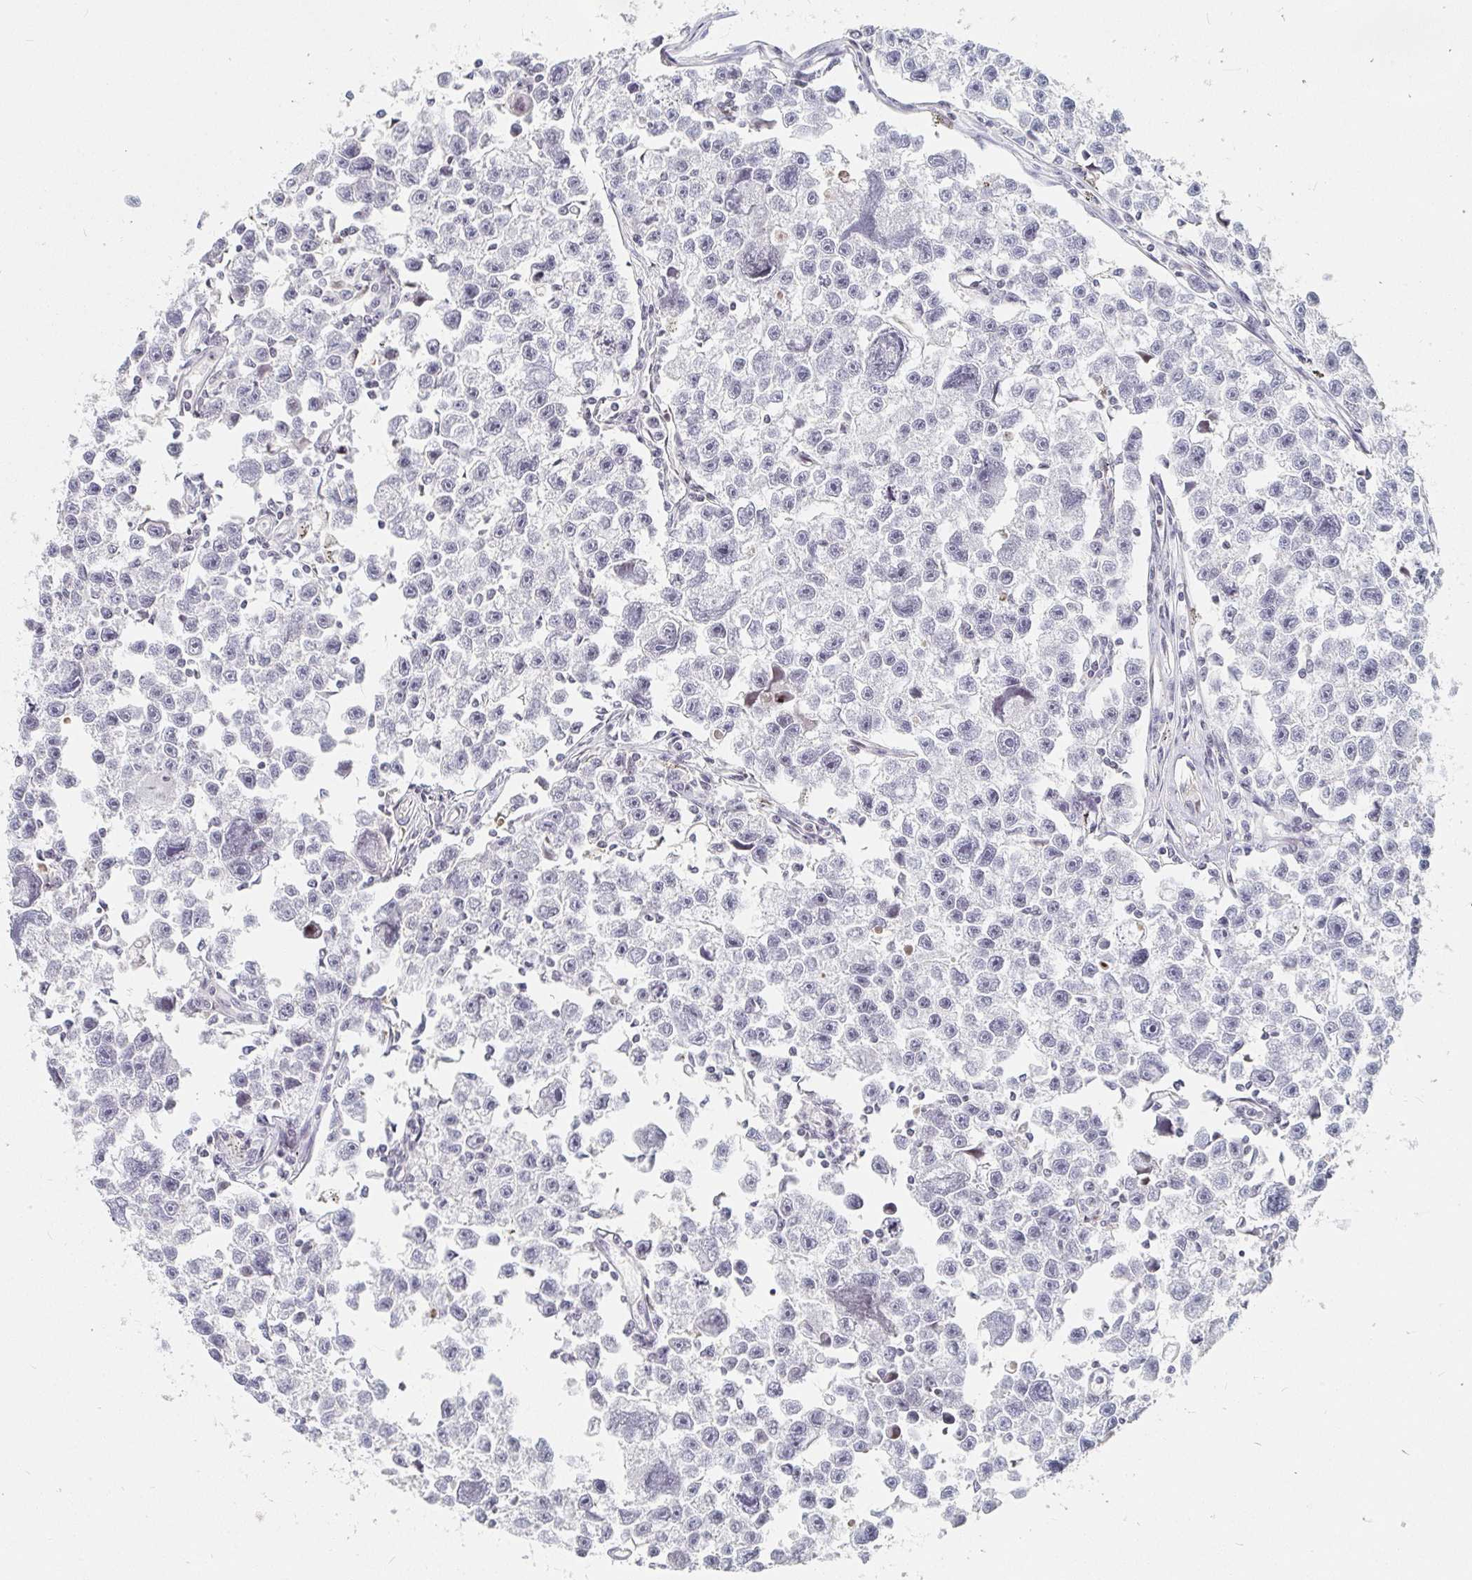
{"staining": {"intensity": "negative", "quantity": "none", "location": "none"}, "tissue": "testis cancer", "cell_type": "Tumor cells", "image_type": "cancer", "snomed": [{"axis": "morphology", "description": "Seminoma, NOS"}, {"axis": "topography", "description": "Testis"}], "caption": "A photomicrograph of testis cancer stained for a protein reveals no brown staining in tumor cells.", "gene": "NME9", "patient": {"sex": "male", "age": 26}}